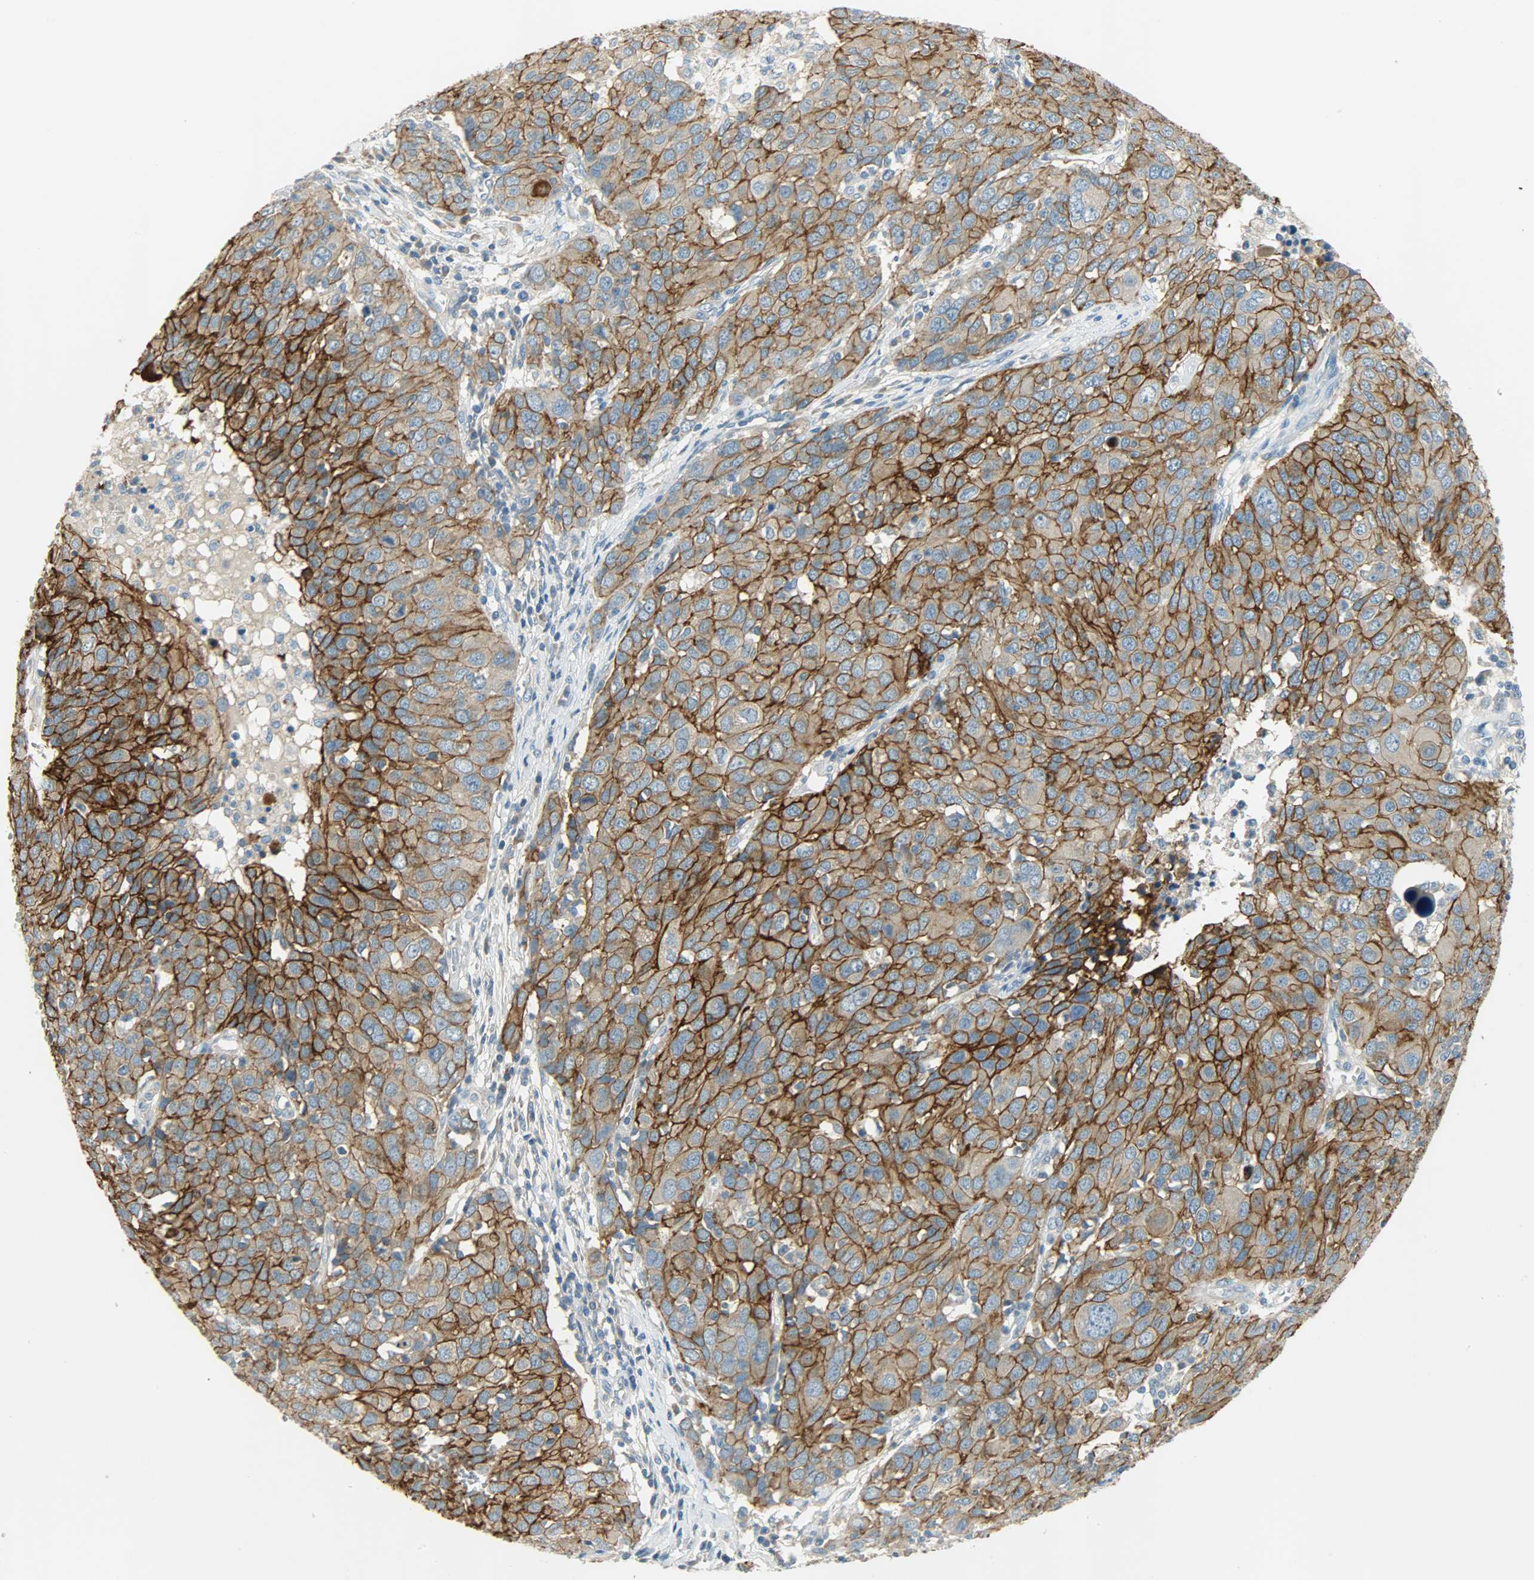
{"staining": {"intensity": "strong", "quantity": ">75%", "location": "cytoplasmic/membranous"}, "tissue": "ovarian cancer", "cell_type": "Tumor cells", "image_type": "cancer", "snomed": [{"axis": "morphology", "description": "Carcinoma, endometroid"}, {"axis": "topography", "description": "Ovary"}], "caption": "A high amount of strong cytoplasmic/membranous positivity is appreciated in approximately >75% of tumor cells in endometroid carcinoma (ovarian) tissue. (Brightfield microscopy of DAB IHC at high magnification).", "gene": "DSG2", "patient": {"sex": "female", "age": 50}}